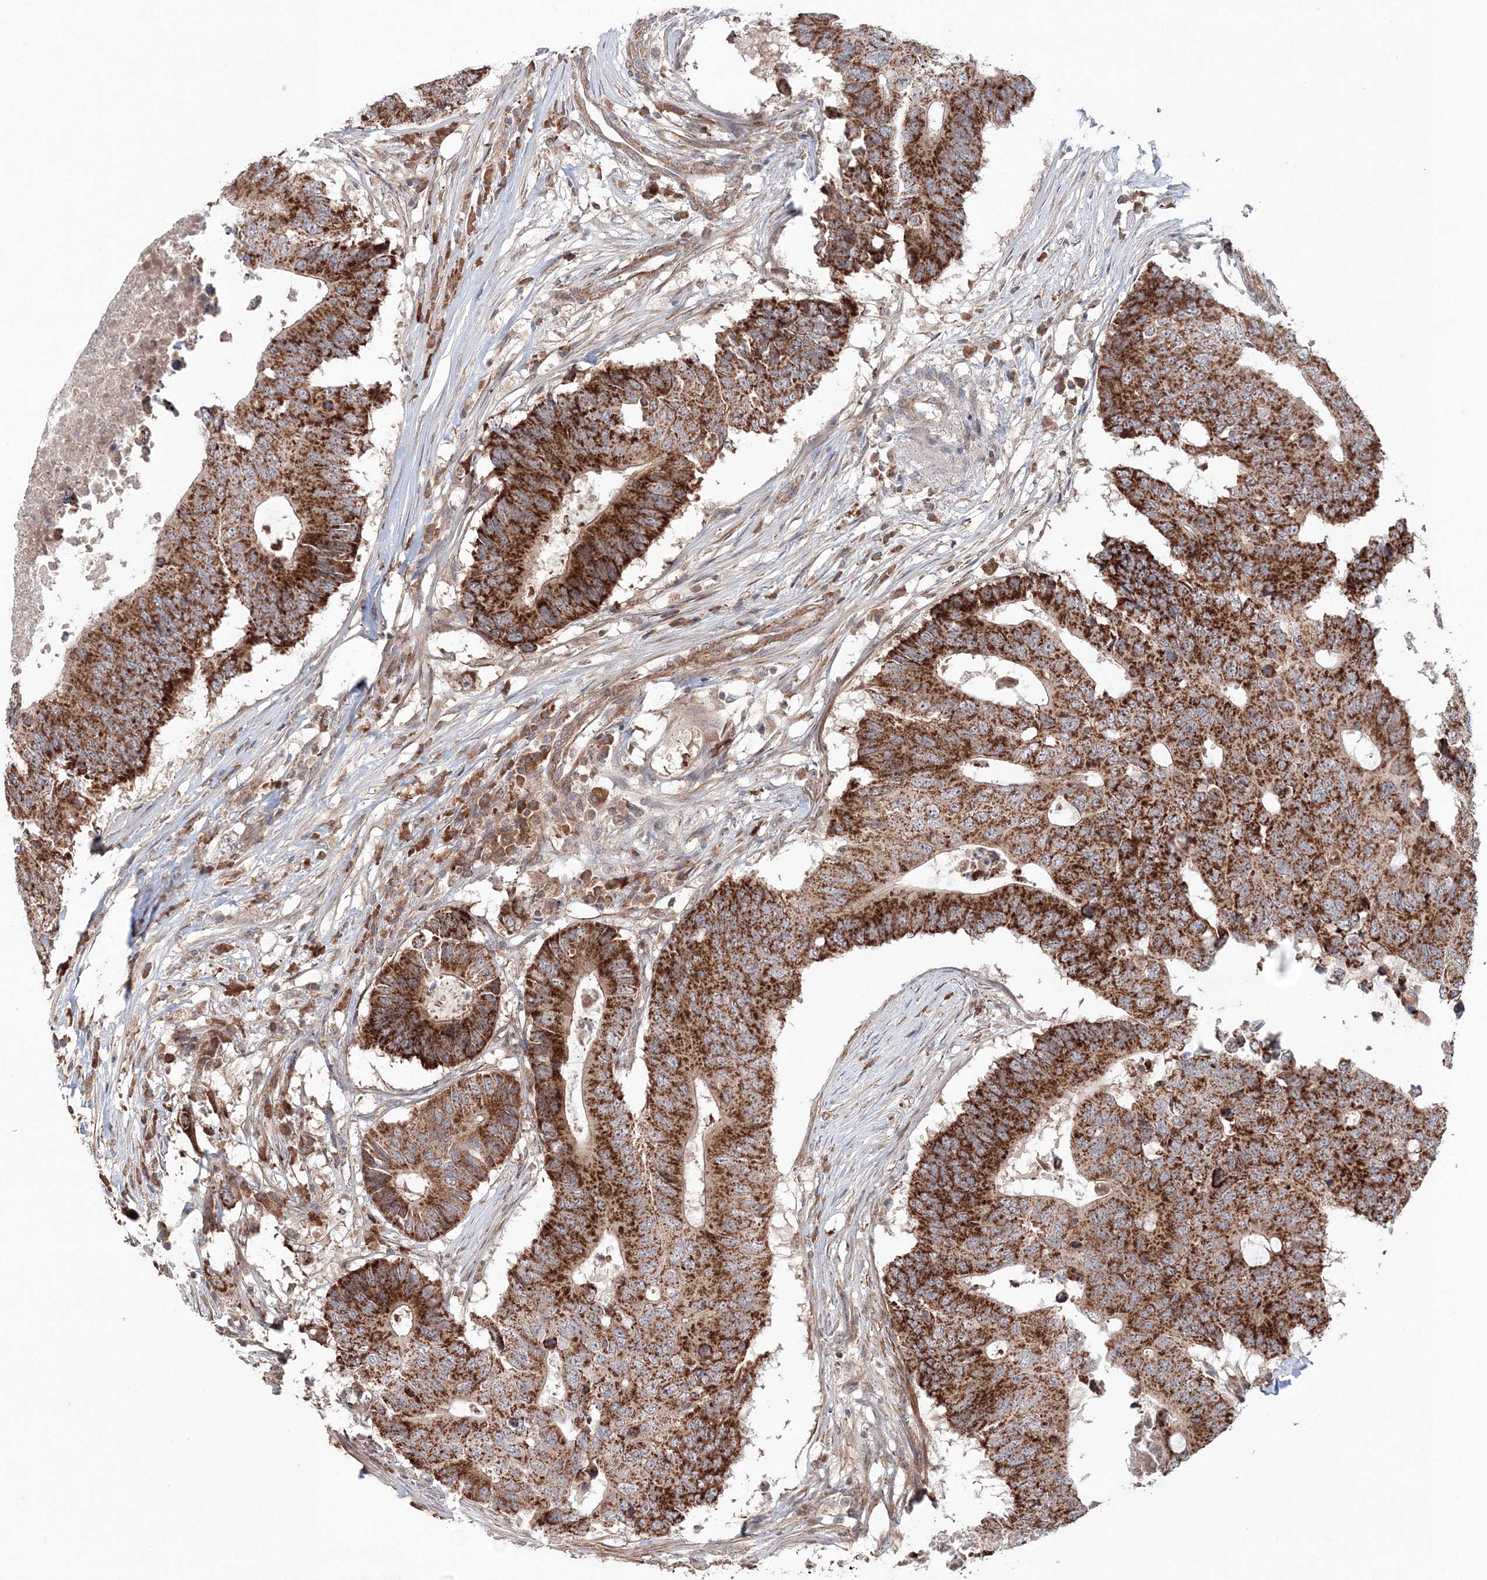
{"staining": {"intensity": "strong", "quantity": ">75%", "location": "cytoplasmic/membranous"}, "tissue": "colorectal cancer", "cell_type": "Tumor cells", "image_type": "cancer", "snomed": [{"axis": "morphology", "description": "Adenocarcinoma, NOS"}, {"axis": "topography", "description": "Colon"}], "caption": "Protein expression analysis of colorectal adenocarcinoma displays strong cytoplasmic/membranous staining in approximately >75% of tumor cells.", "gene": "NOA1", "patient": {"sex": "male", "age": 71}}